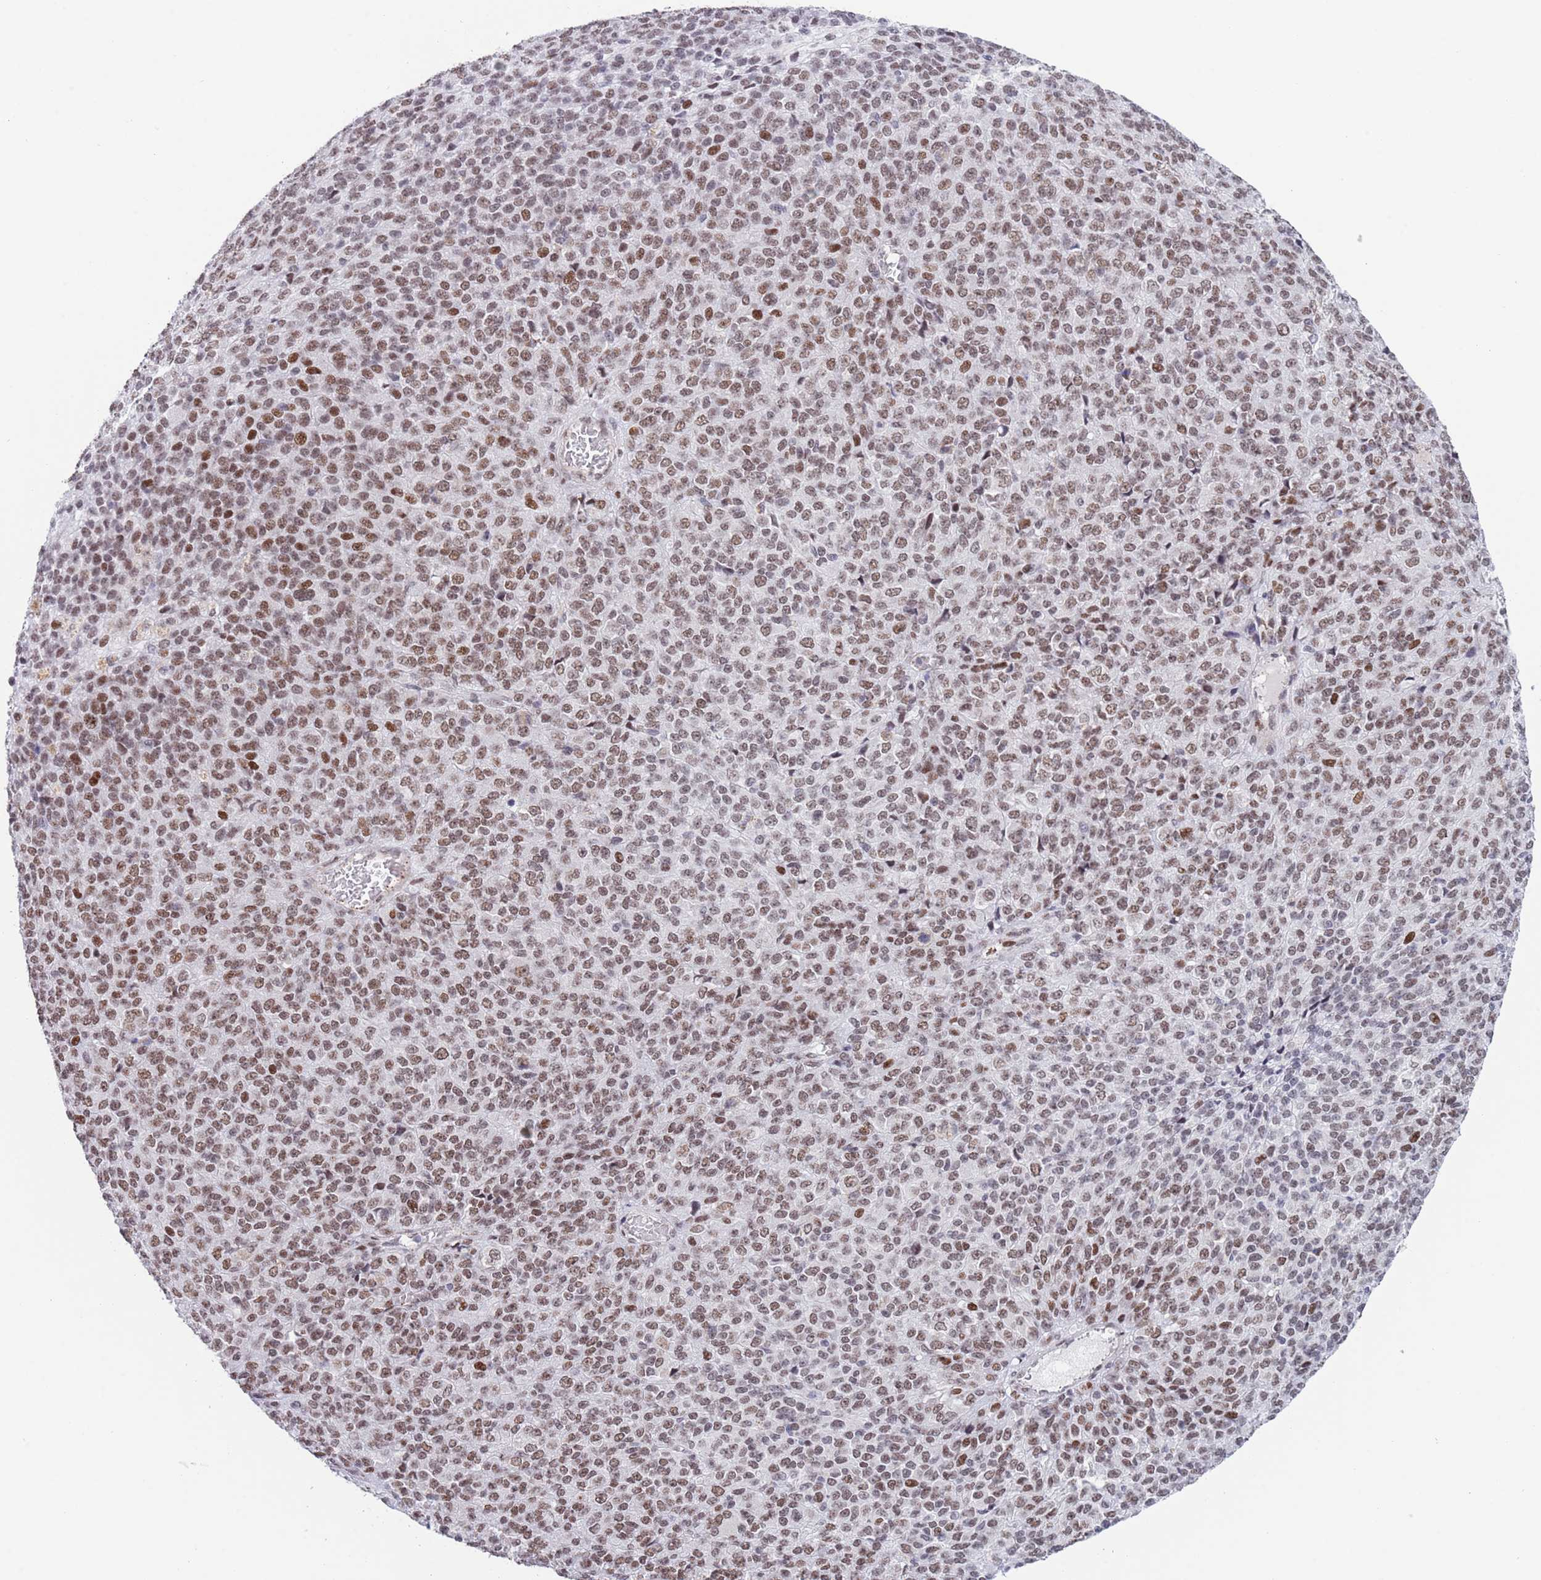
{"staining": {"intensity": "moderate", "quantity": ">75%", "location": "nuclear"}, "tissue": "melanoma", "cell_type": "Tumor cells", "image_type": "cancer", "snomed": [{"axis": "morphology", "description": "Malignant melanoma, Metastatic site"}, {"axis": "topography", "description": "Brain"}], "caption": "Malignant melanoma (metastatic site) tissue displays moderate nuclear positivity in about >75% of tumor cells", "gene": "ZNF382", "patient": {"sex": "female", "age": 56}}